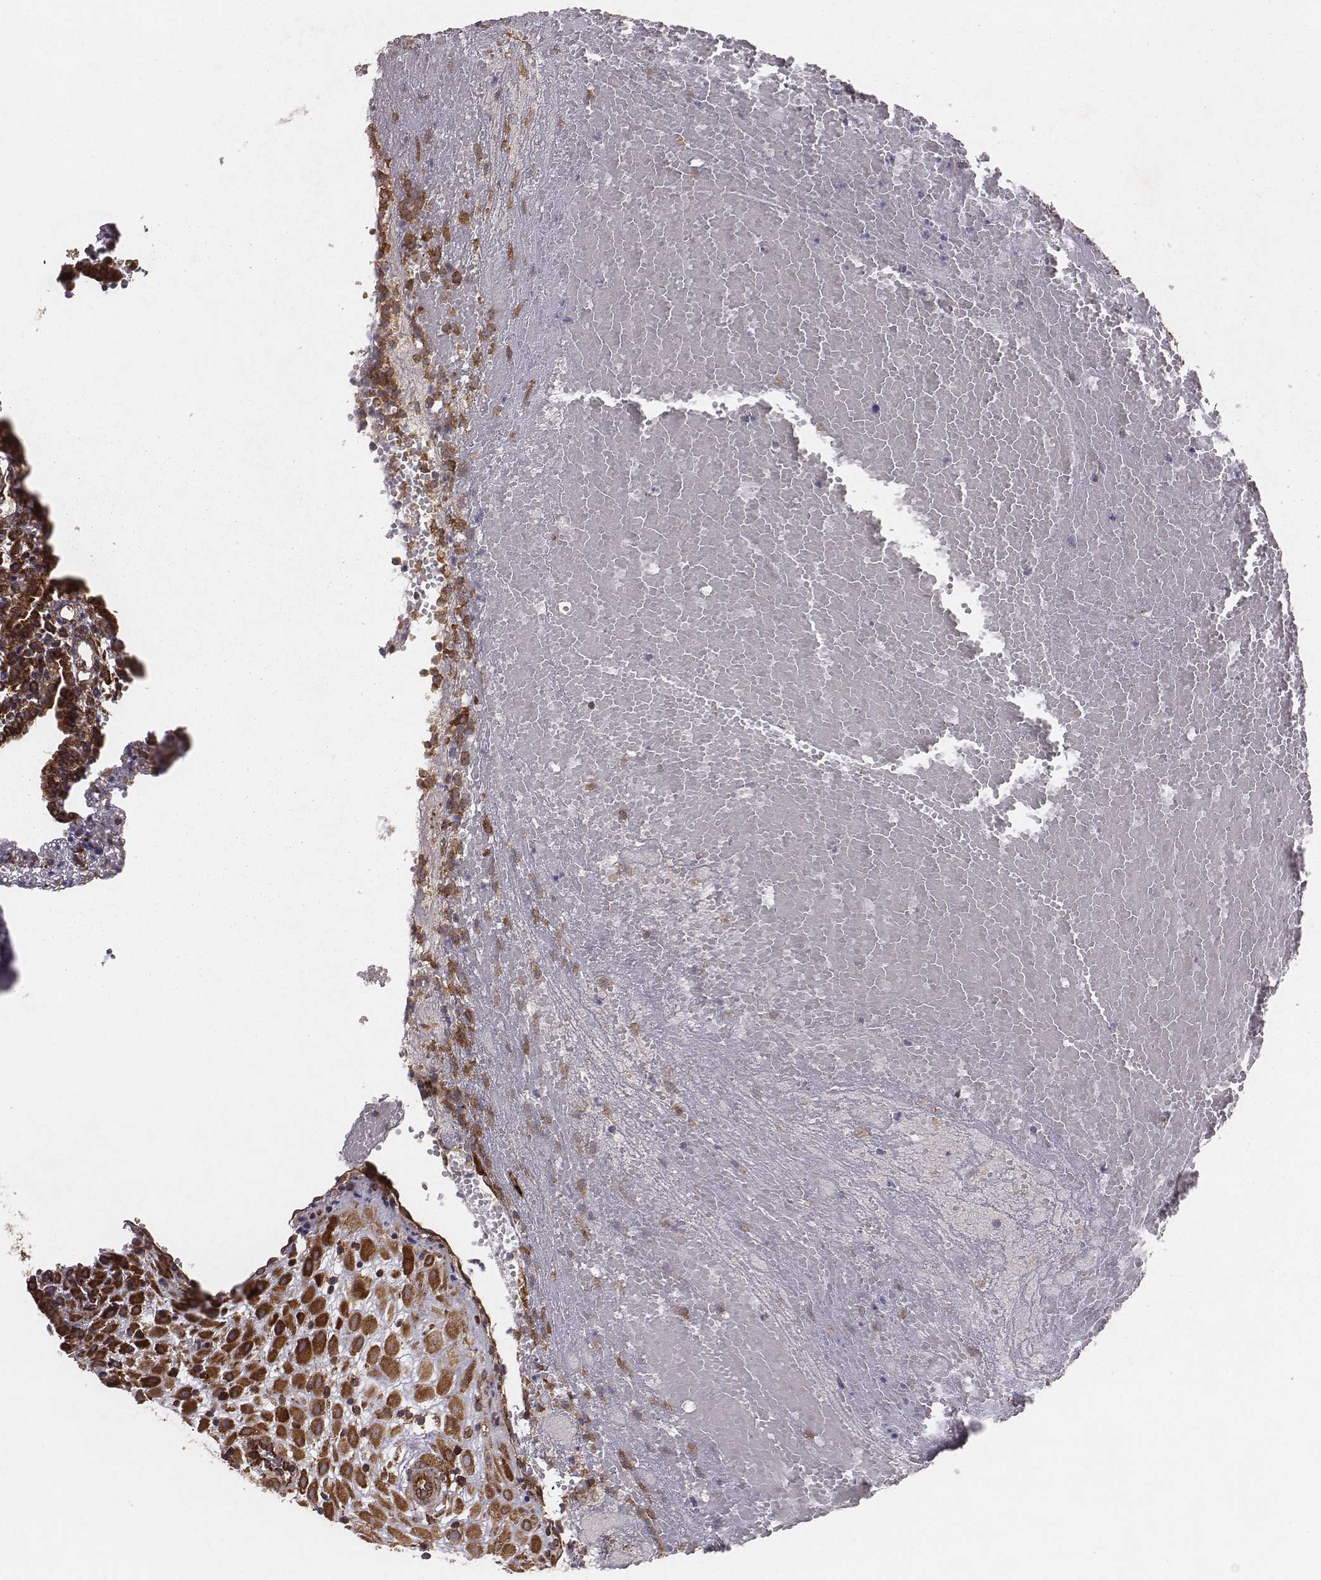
{"staining": {"intensity": "strong", "quantity": "25%-75%", "location": "cytoplasmic/membranous"}, "tissue": "placenta", "cell_type": "Decidual cells", "image_type": "normal", "snomed": [{"axis": "morphology", "description": "Normal tissue, NOS"}, {"axis": "topography", "description": "Placenta"}], "caption": "This image shows immunohistochemistry (IHC) staining of normal placenta, with high strong cytoplasmic/membranous expression in approximately 25%-75% of decidual cells.", "gene": "TXLNA", "patient": {"sex": "female", "age": 24}}